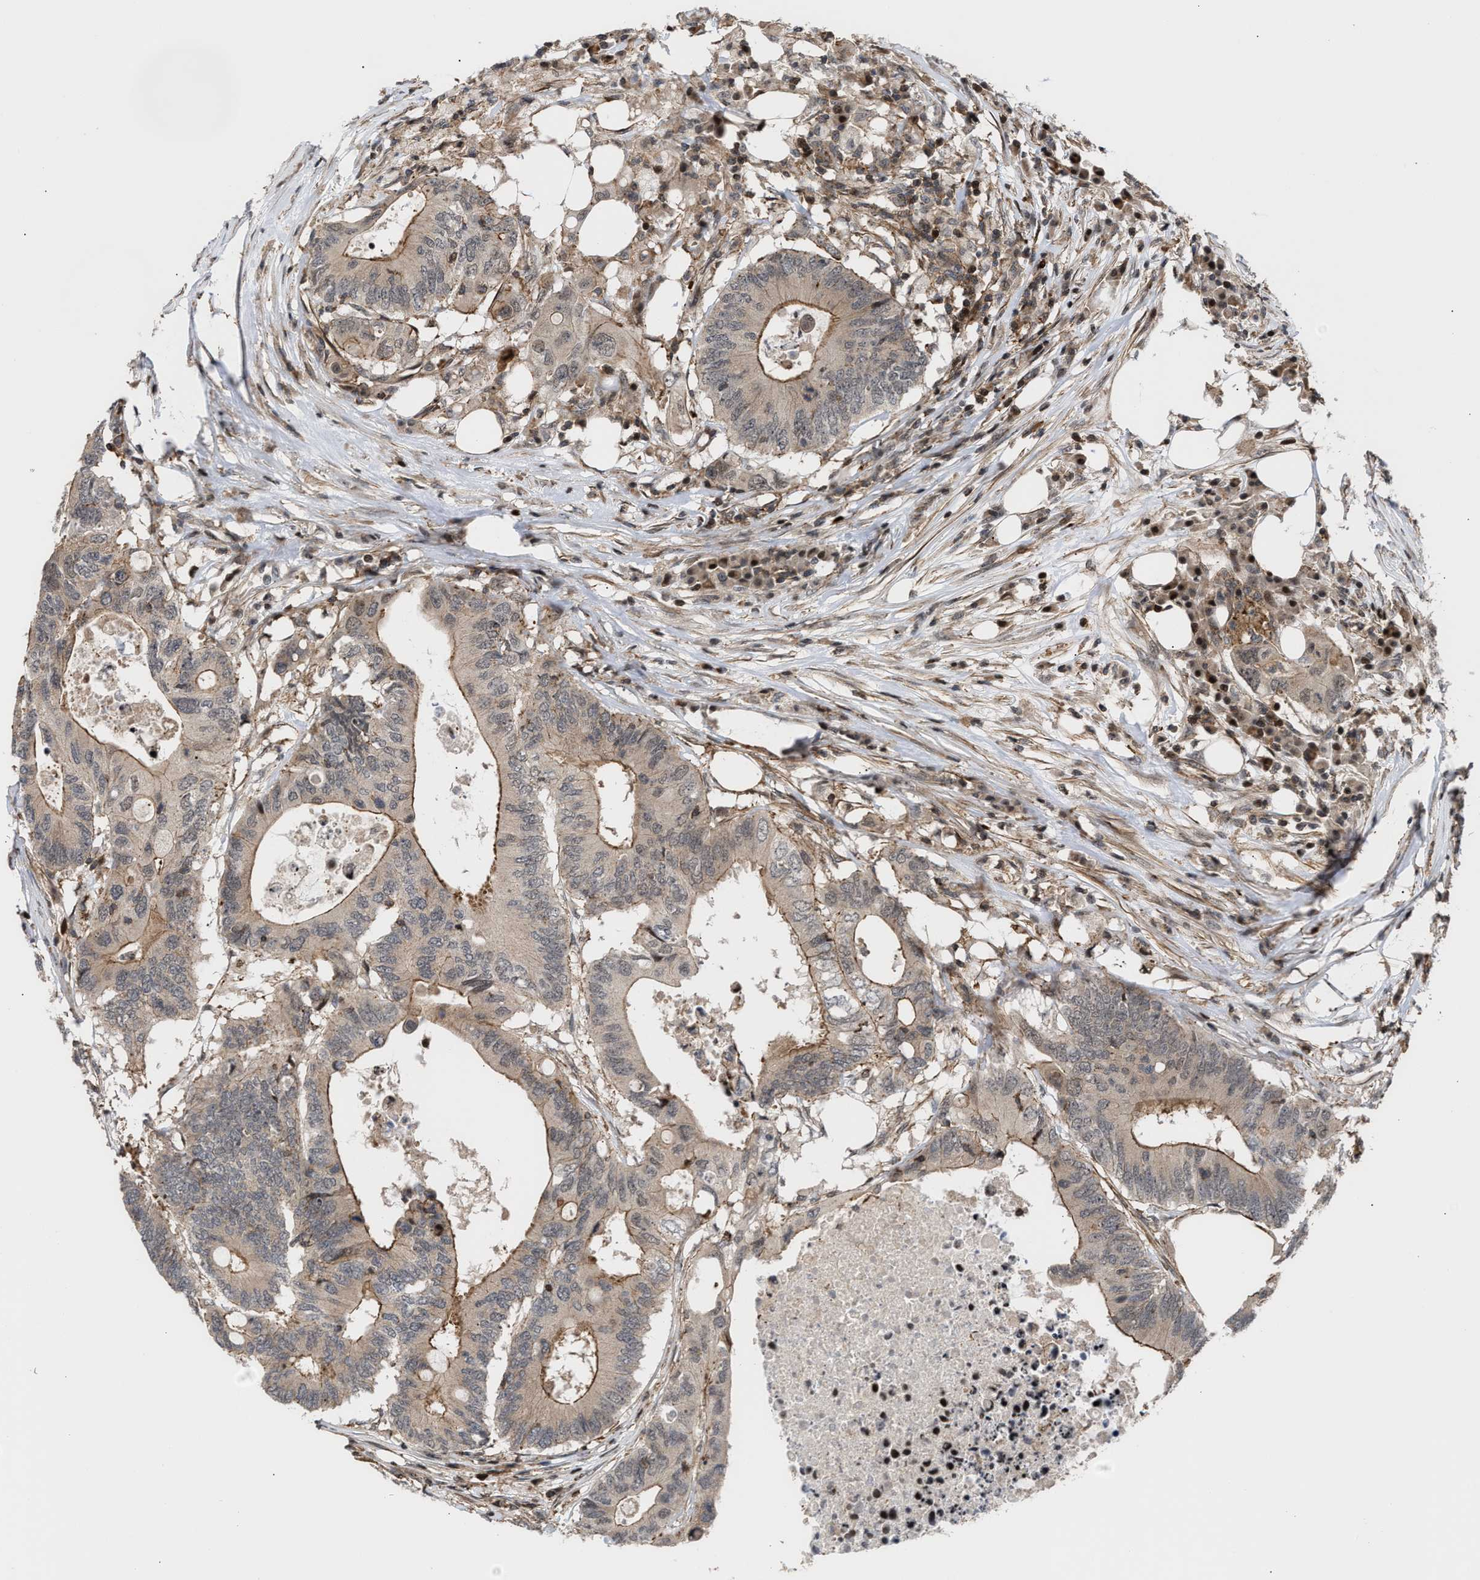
{"staining": {"intensity": "moderate", "quantity": ">75%", "location": "cytoplasmic/membranous"}, "tissue": "colorectal cancer", "cell_type": "Tumor cells", "image_type": "cancer", "snomed": [{"axis": "morphology", "description": "Adenocarcinoma, NOS"}, {"axis": "topography", "description": "Colon"}], "caption": "Immunohistochemical staining of adenocarcinoma (colorectal) exhibits medium levels of moderate cytoplasmic/membranous expression in about >75% of tumor cells.", "gene": "STAU2", "patient": {"sex": "male", "age": 71}}